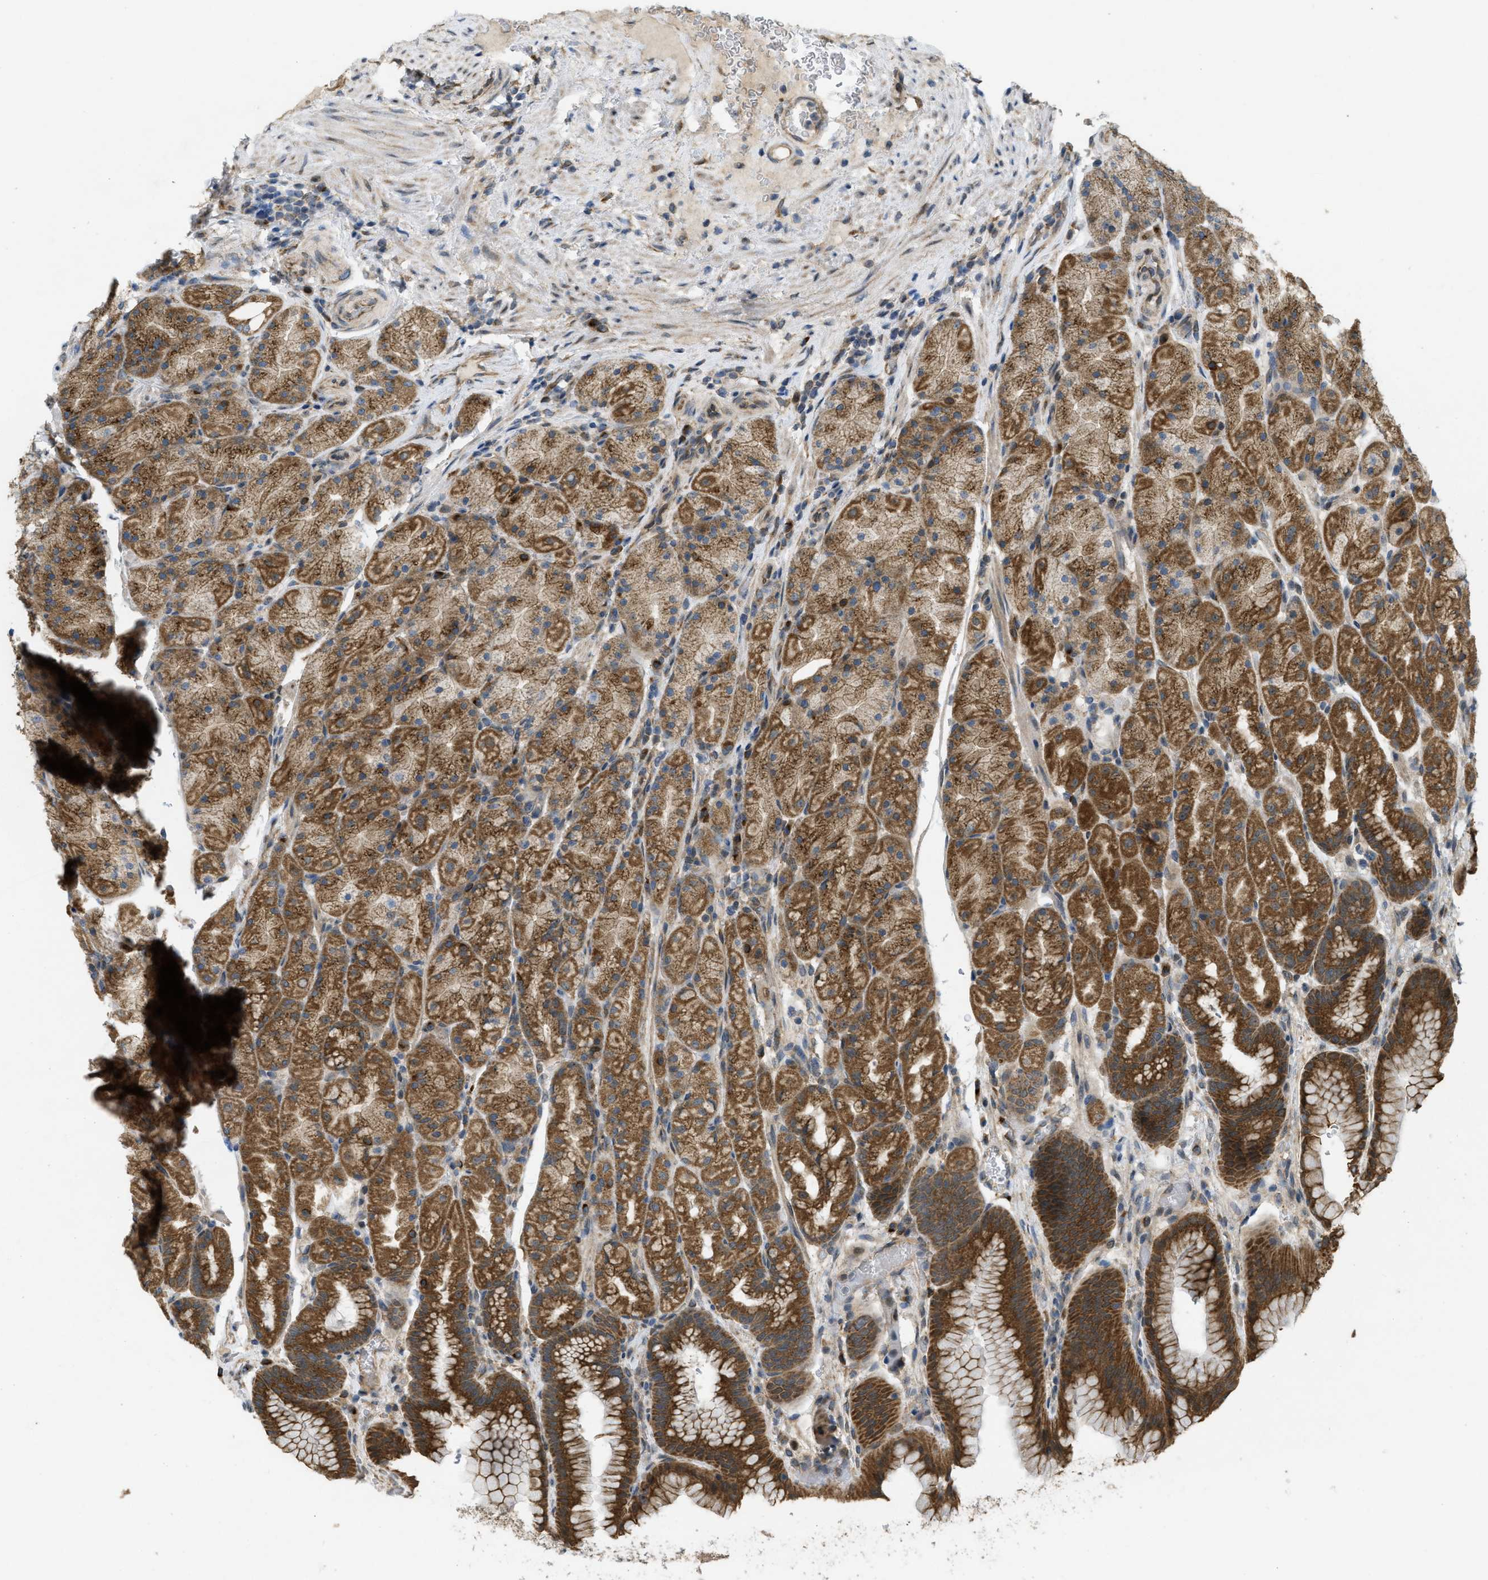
{"staining": {"intensity": "moderate", "quantity": ">75%", "location": "cytoplasmic/membranous"}, "tissue": "stomach", "cell_type": "Glandular cells", "image_type": "normal", "snomed": [{"axis": "morphology", "description": "Normal tissue, NOS"}, {"axis": "morphology", "description": "Carcinoid, malignant, NOS"}, {"axis": "topography", "description": "Stomach, upper"}], "caption": "Protein expression analysis of benign stomach displays moderate cytoplasmic/membranous positivity in about >75% of glandular cells.", "gene": "IFNLR1", "patient": {"sex": "male", "age": 39}}